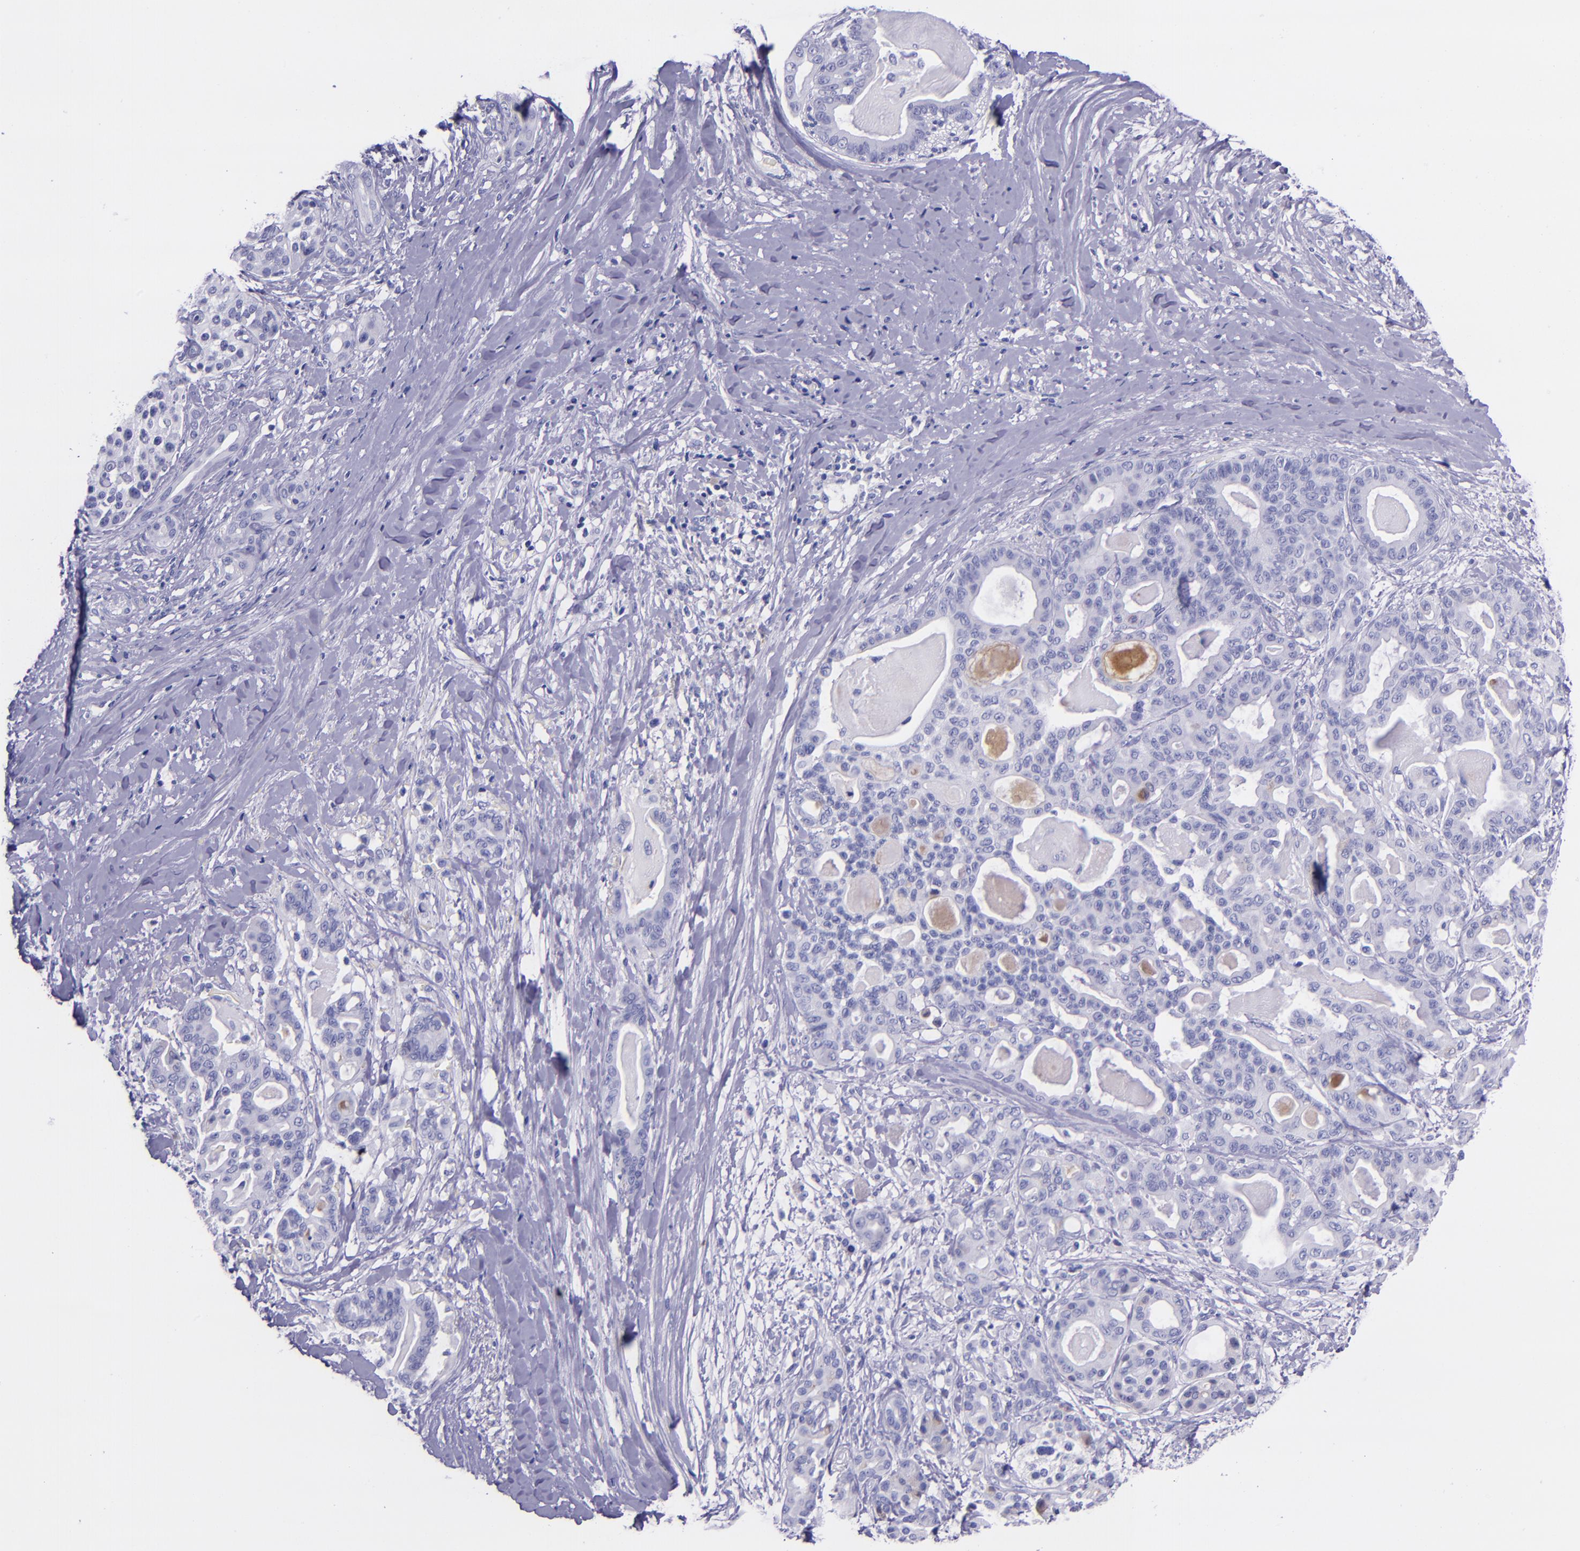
{"staining": {"intensity": "negative", "quantity": "none", "location": "none"}, "tissue": "pancreatic cancer", "cell_type": "Tumor cells", "image_type": "cancer", "snomed": [{"axis": "morphology", "description": "Adenocarcinoma, NOS"}, {"axis": "topography", "description": "Pancreas"}], "caption": "Protein analysis of pancreatic adenocarcinoma shows no significant positivity in tumor cells.", "gene": "SLPI", "patient": {"sex": "male", "age": 63}}